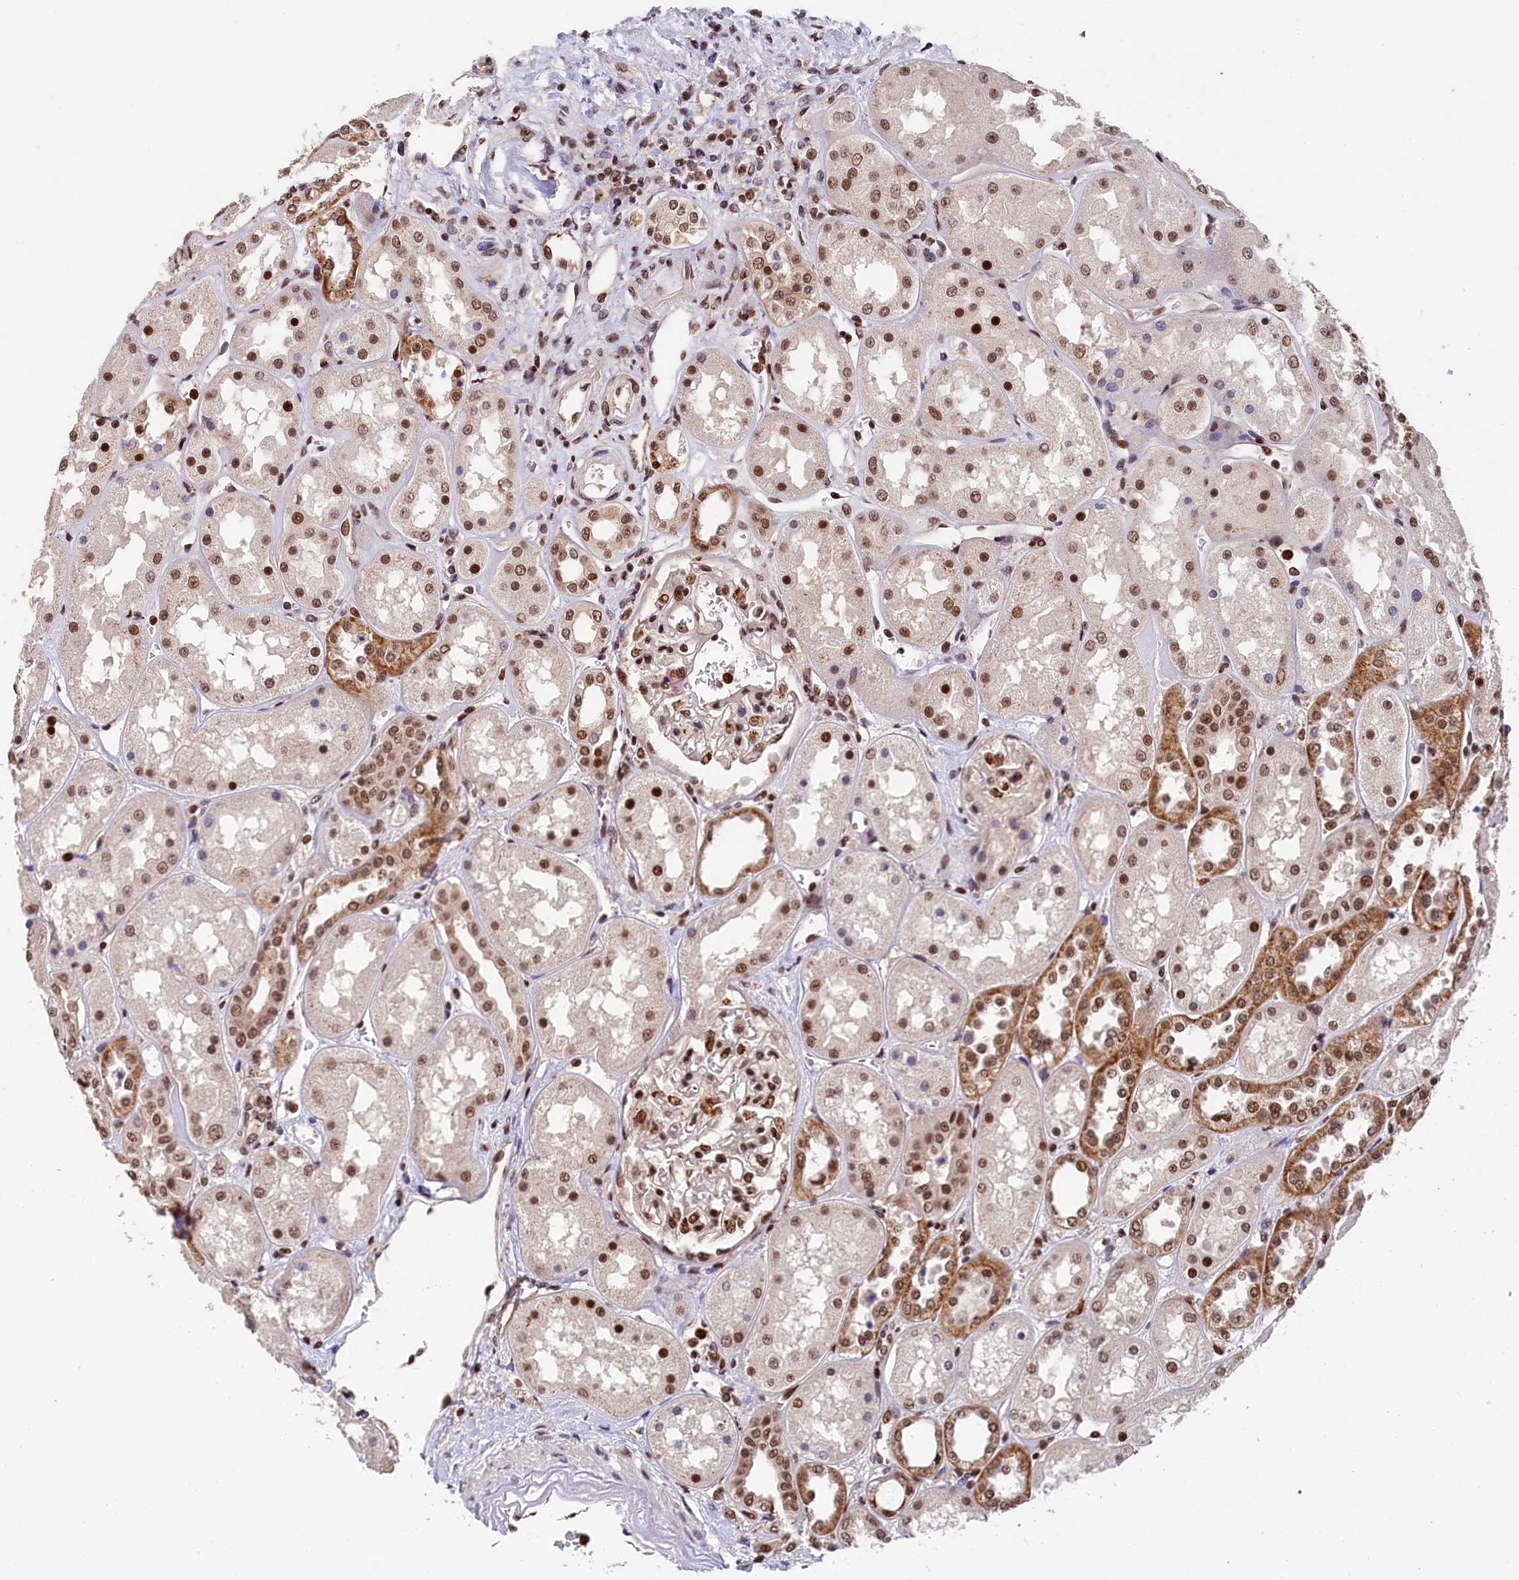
{"staining": {"intensity": "strong", "quantity": ">75%", "location": "nuclear"}, "tissue": "kidney", "cell_type": "Cells in glomeruli", "image_type": "normal", "snomed": [{"axis": "morphology", "description": "Normal tissue, NOS"}, {"axis": "topography", "description": "Kidney"}], "caption": "Immunohistochemical staining of unremarkable kidney displays strong nuclear protein positivity in about >75% of cells in glomeruli.", "gene": "ADIG", "patient": {"sex": "male", "age": 70}}